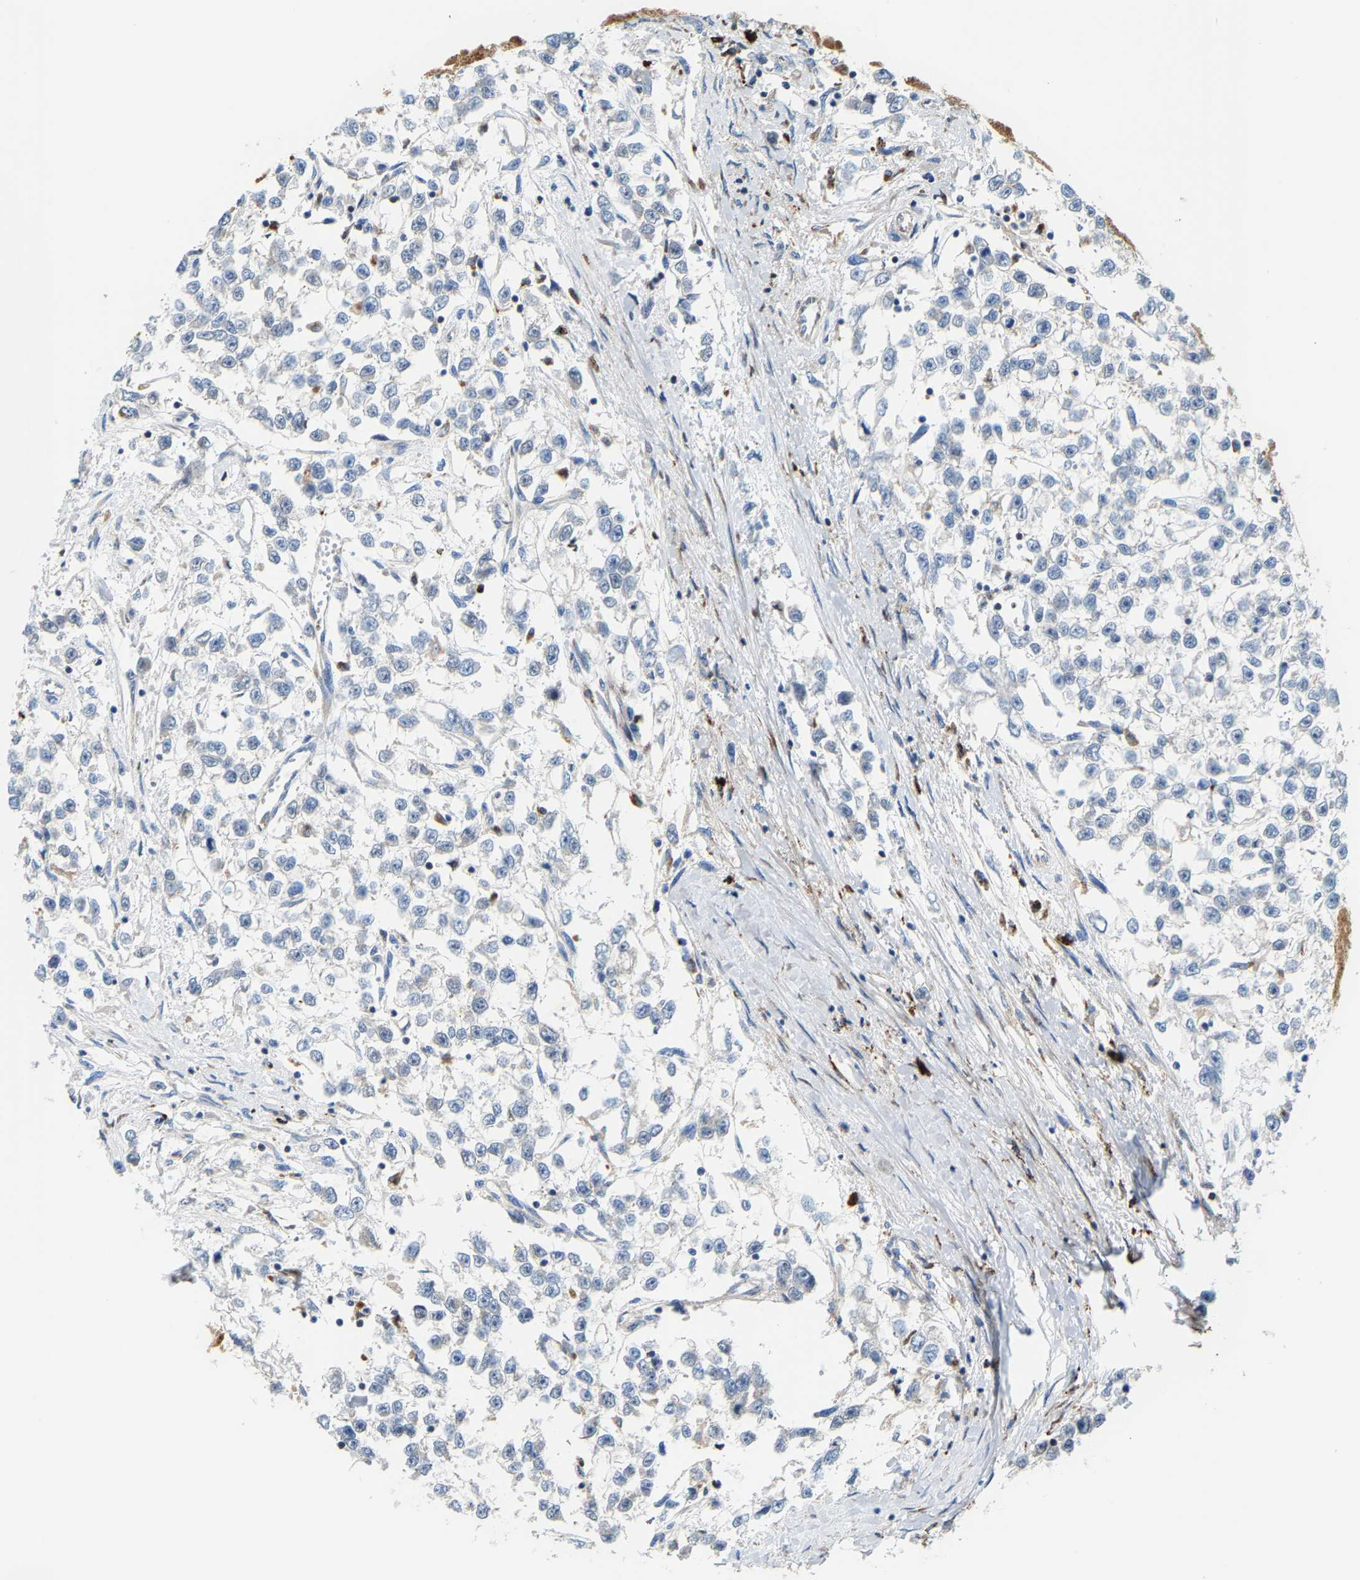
{"staining": {"intensity": "negative", "quantity": "none", "location": "none"}, "tissue": "testis cancer", "cell_type": "Tumor cells", "image_type": "cancer", "snomed": [{"axis": "morphology", "description": "Seminoma, NOS"}, {"axis": "morphology", "description": "Carcinoma, Embryonal, NOS"}, {"axis": "topography", "description": "Testis"}], "caption": "DAB immunohistochemical staining of human seminoma (testis) shows no significant positivity in tumor cells. (Brightfield microscopy of DAB (3,3'-diaminobenzidine) immunohistochemistry at high magnification).", "gene": "DPP7", "patient": {"sex": "male", "age": 51}}